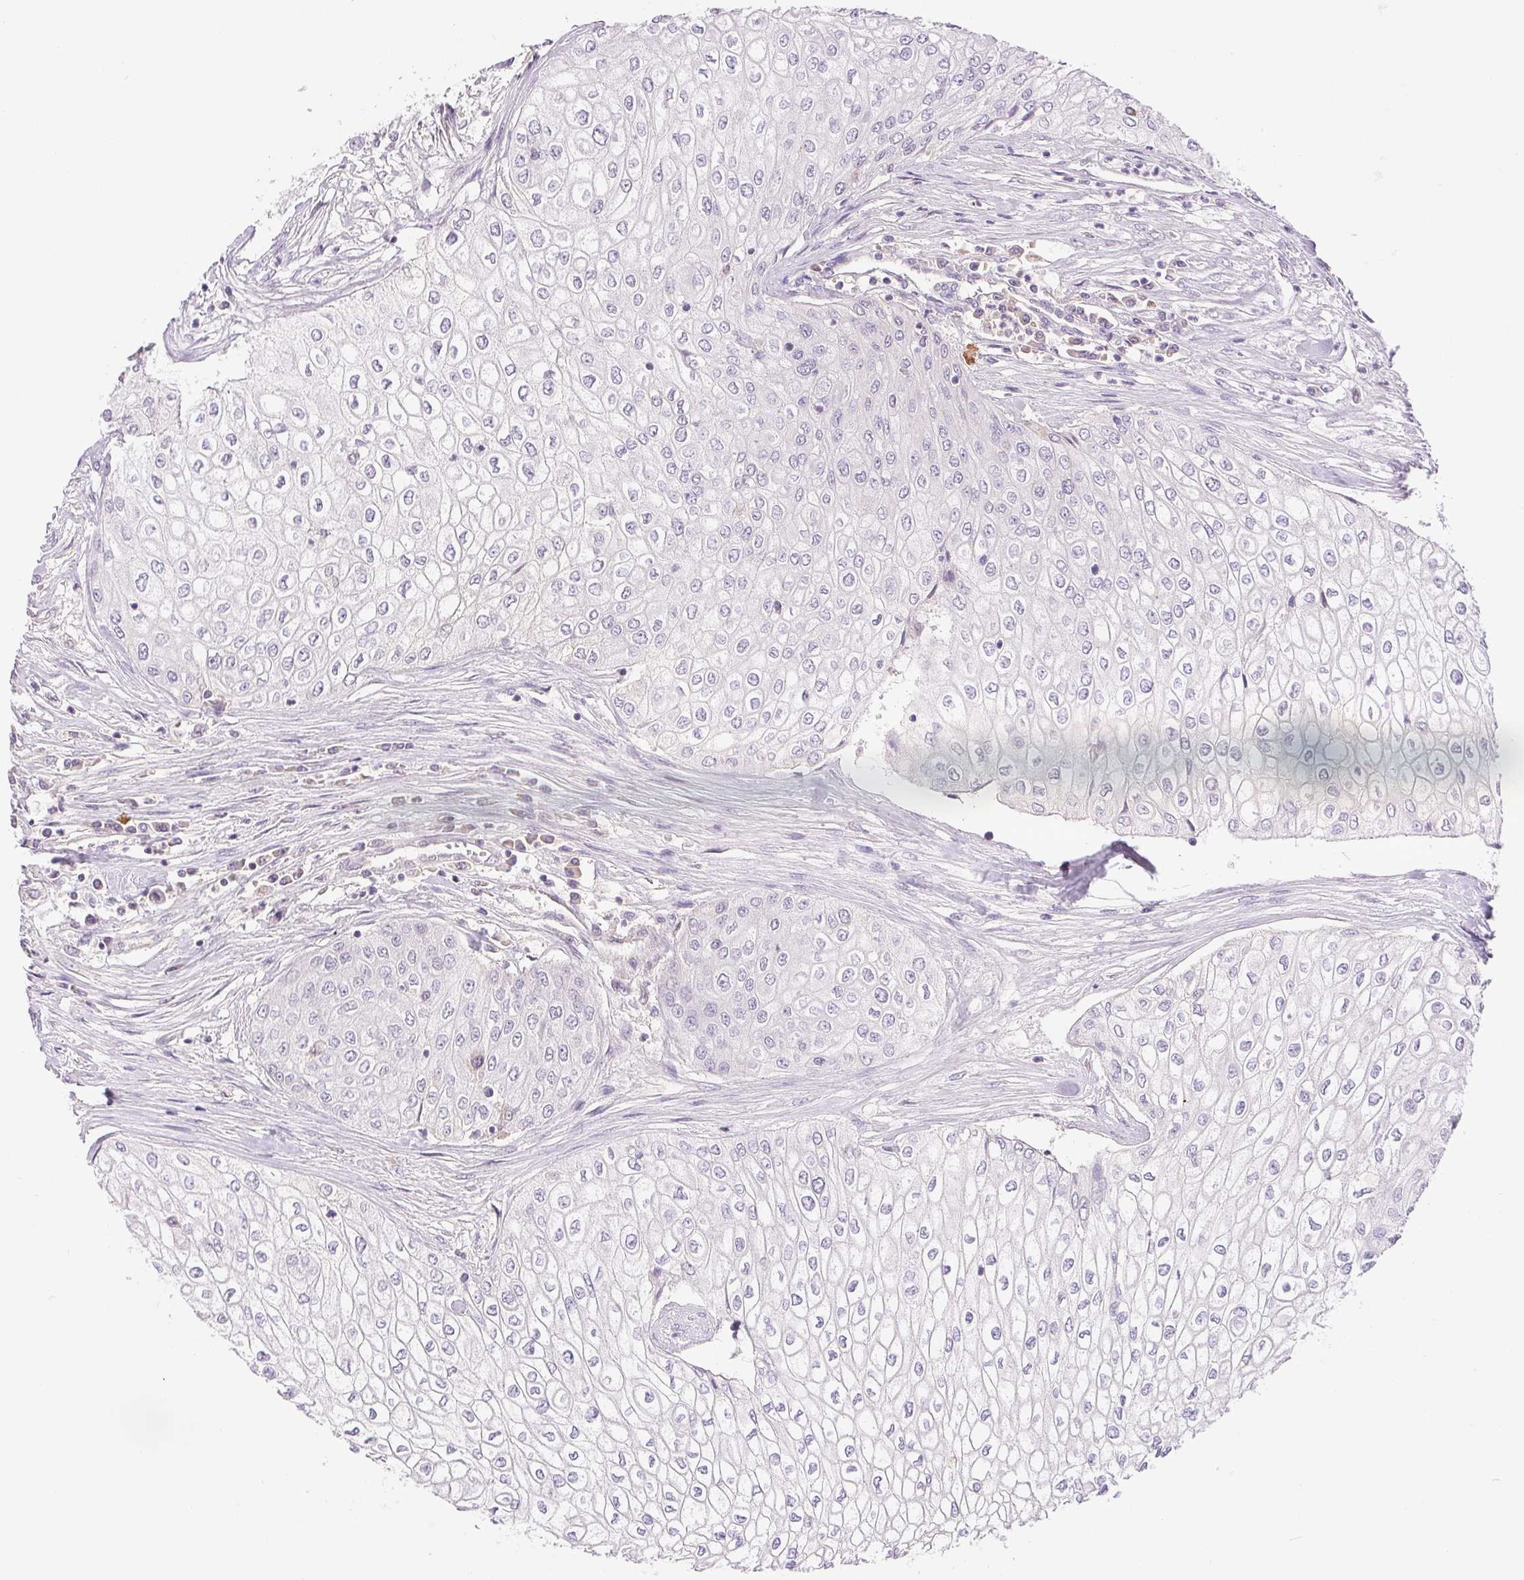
{"staining": {"intensity": "negative", "quantity": "none", "location": "none"}, "tissue": "urothelial cancer", "cell_type": "Tumor cells", "image_type": "cancer", "snomed": [{"axis": "morphology", "description": "Urothelial carcinoma, High grade"}, {"axis": "topography", "description": "Urinary bladder"}], "caption": "Urothelial cancer stained for a protein using IHC shows no positivity tumor cells.", "gene": "IFIT1B", "patient": {"sex": "male", "age": 62}}